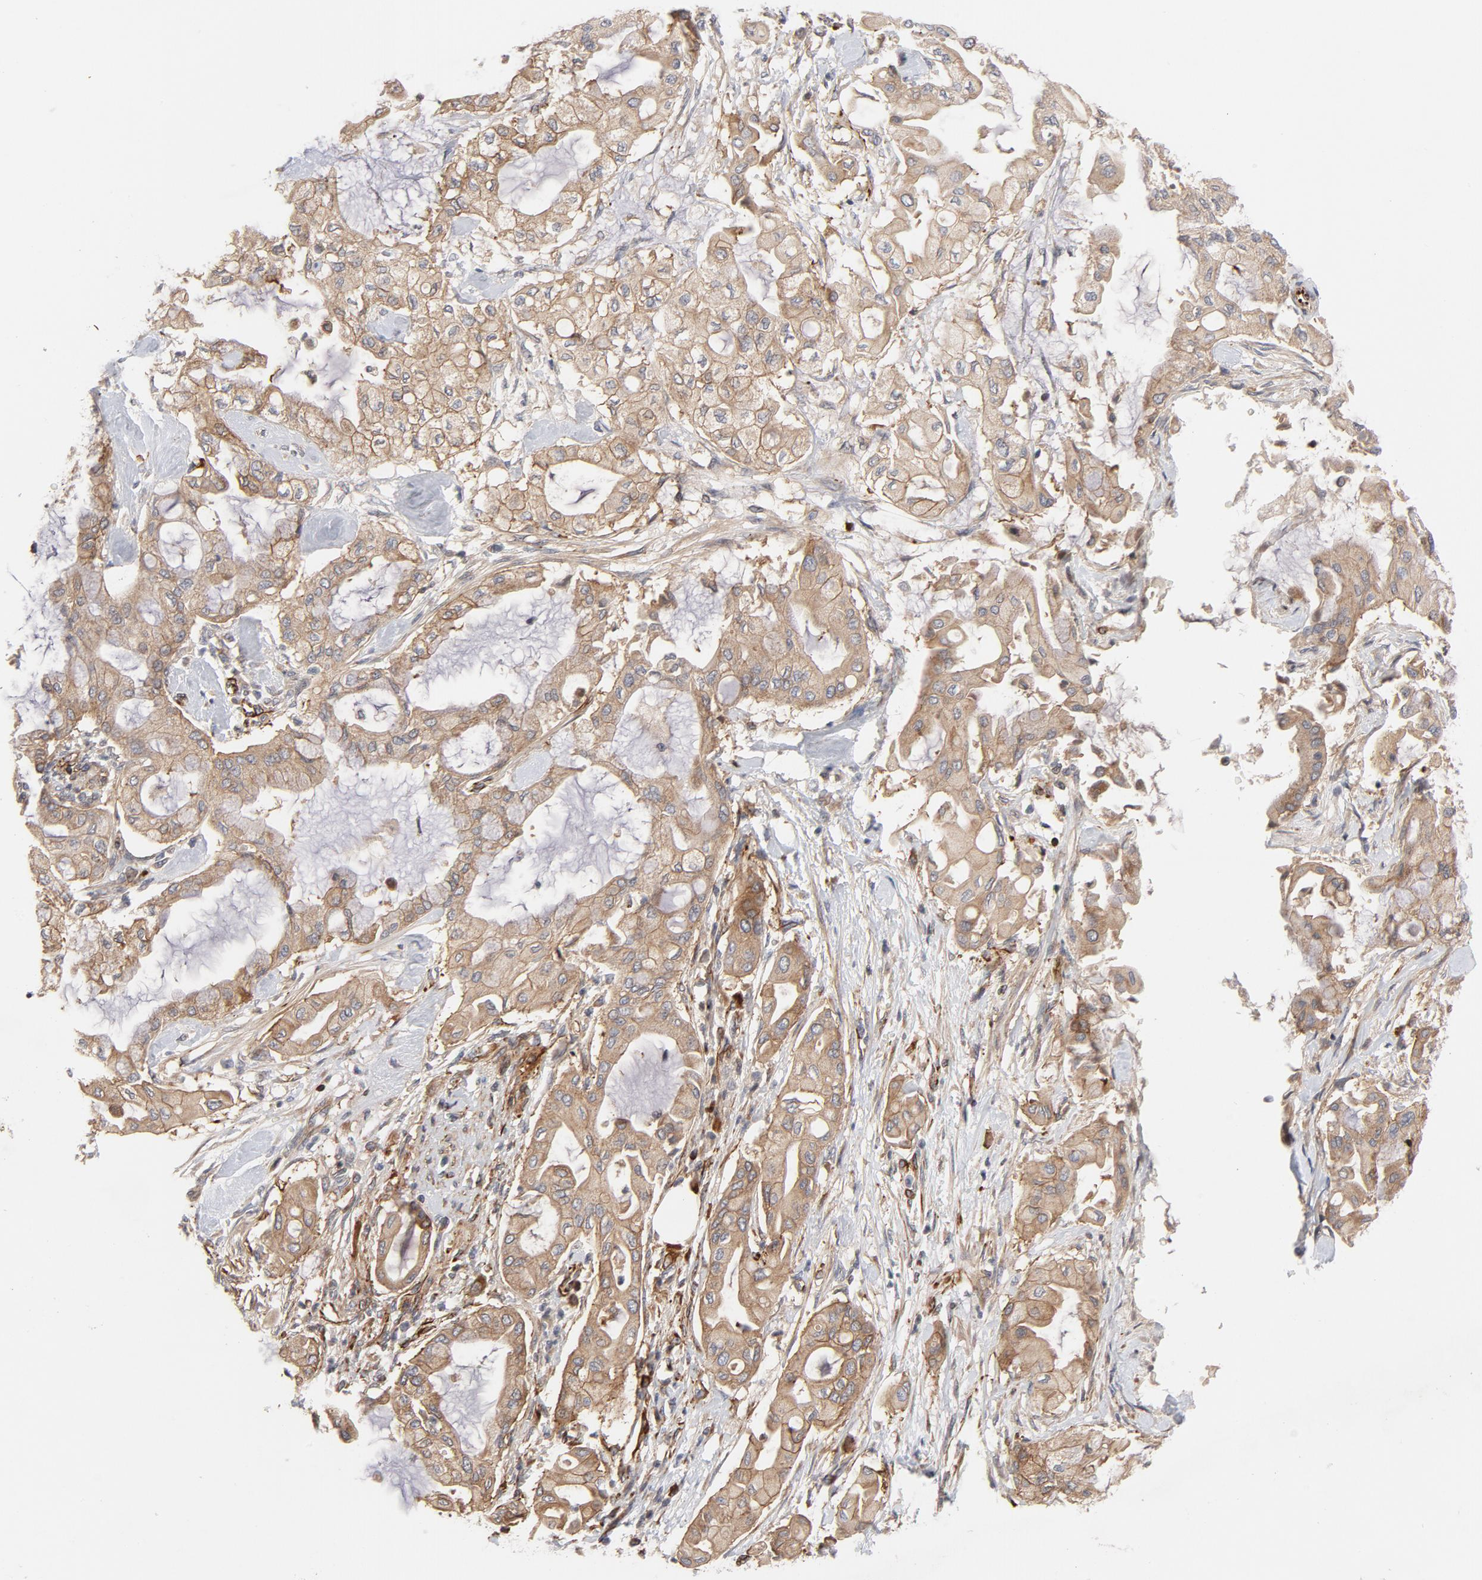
{"staining": {"intensity": "moderate", "quantity": ">75%", "location": "cytoplasmic/membranous"}, "tissue": "pancreatic cancer", "cell_type": "Tumor cells", "image_type": "cancer", "snomed": [{"axis": "morphology", "description": "Adenocarcinoma, NOS"}, {"axis": "morphology", "description": "Adenocarcinoma, metastatic, NOS"}, {"axis": "topography", "description": "Lymph node"}, {"axis": "topography", "description": "Pancreas"}, {"axis": "topography", "description": "Duodenum"}], "caption": "Tumor cells demonstrate medium levels of moderate cytoplasmic/membranous positivity in approximately >75% of cells in human pancreatic adenocarcinoma. (DAB (3,3'-diaminobenzidine) = brown stain, brightfield microscopy at high magnification).", "gene": "DNAAF2", "patient": {"sex": "female", "age": 64}}